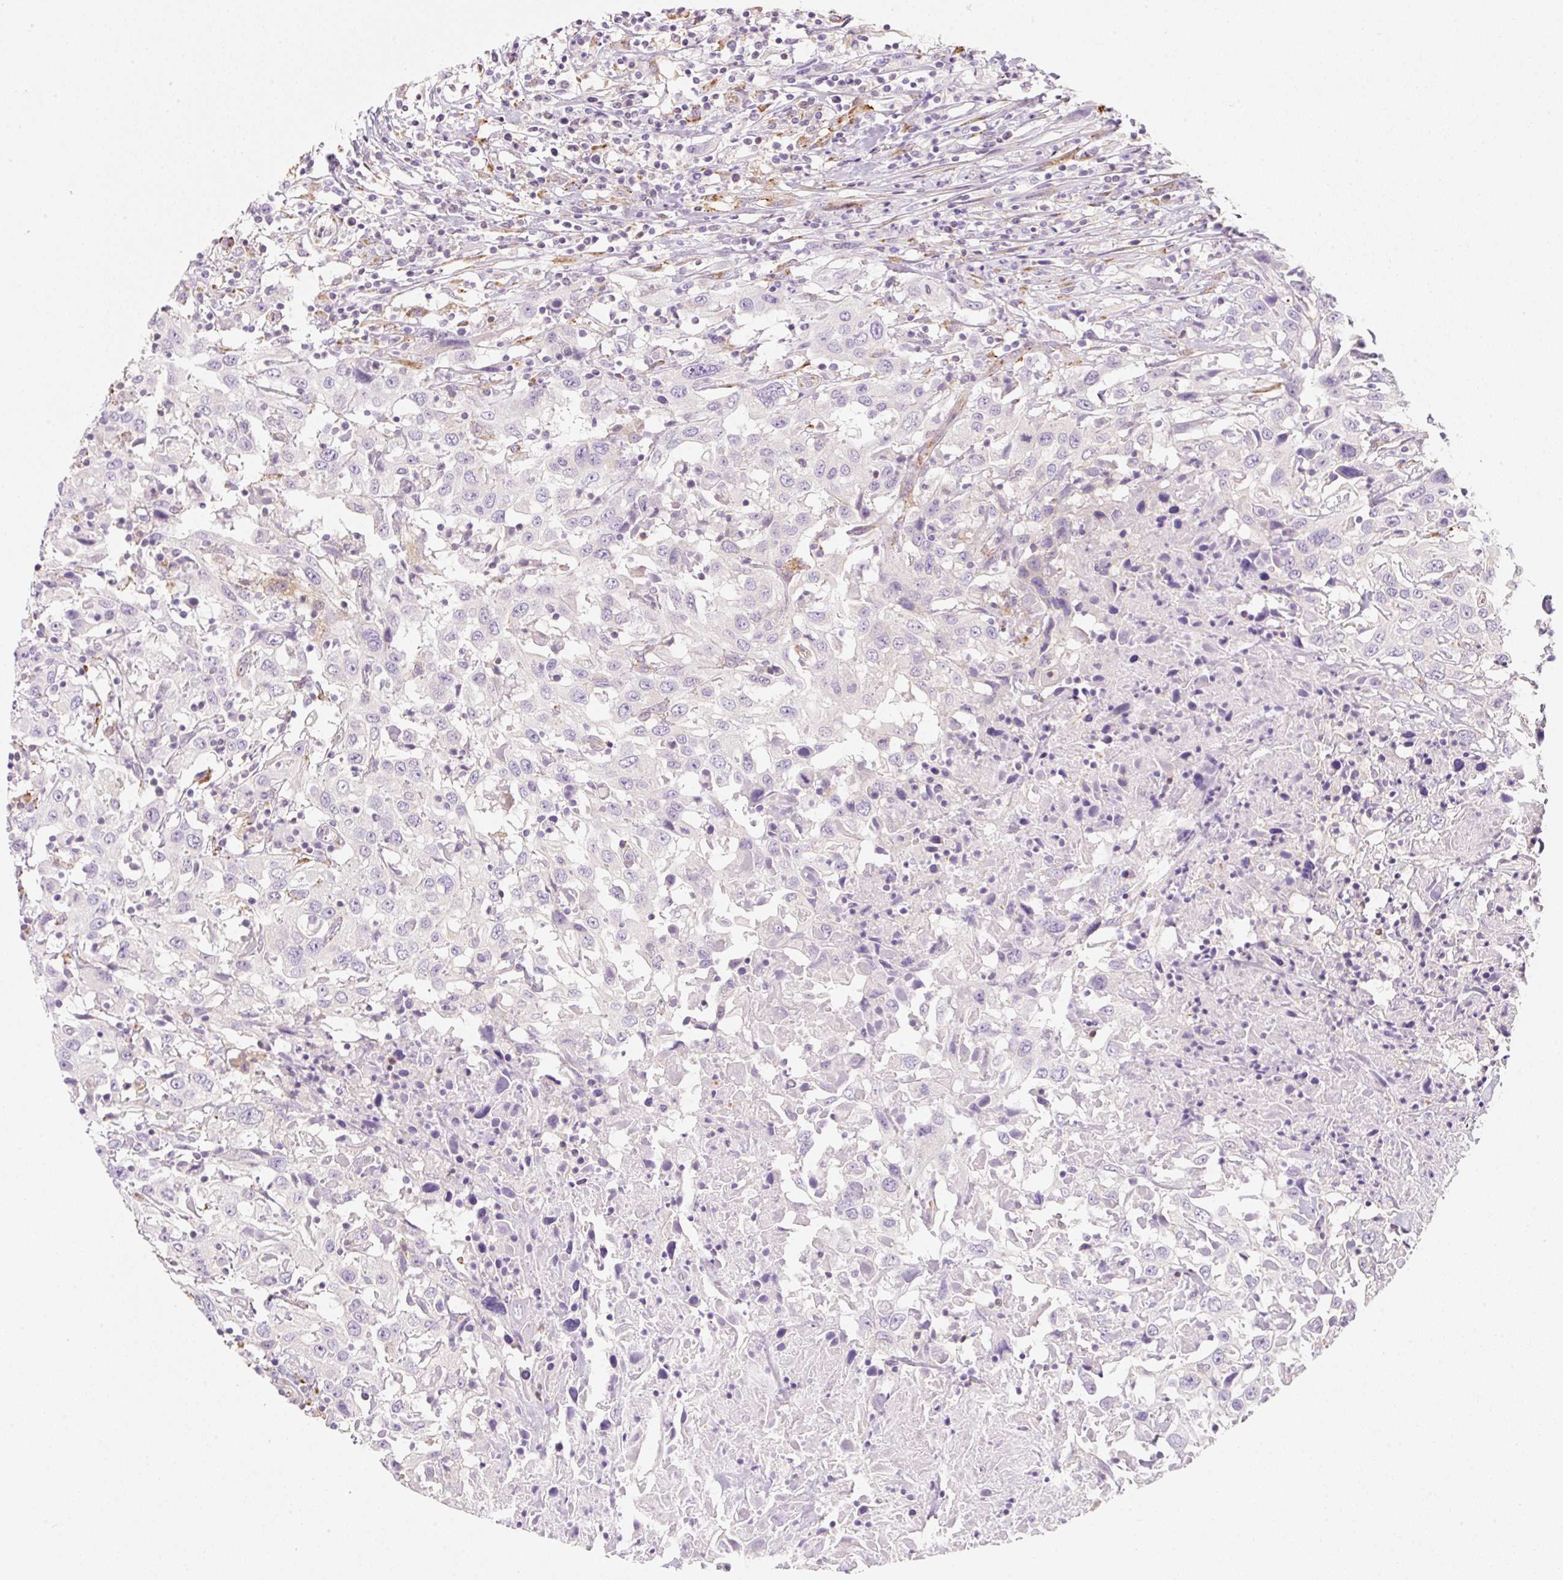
{"staining": {"intensity": "negative", "quantity": "none", "location": "none"}, "tissue": "urothelial cancer", "cell_type": "Tumor cells", "image_type": "cancer", "snomed": [{"axis": "morphology", "description": "Urothelial carcinoma, High grade"}, {"axis": "topography", "description": "Urinary bladder"}], "caption": "Immunohistochemistry of human urothelial cancer reveals no staining in tumor cells.", "gene": "FABP5", "patient": {"sex": "male", "age": 61}}